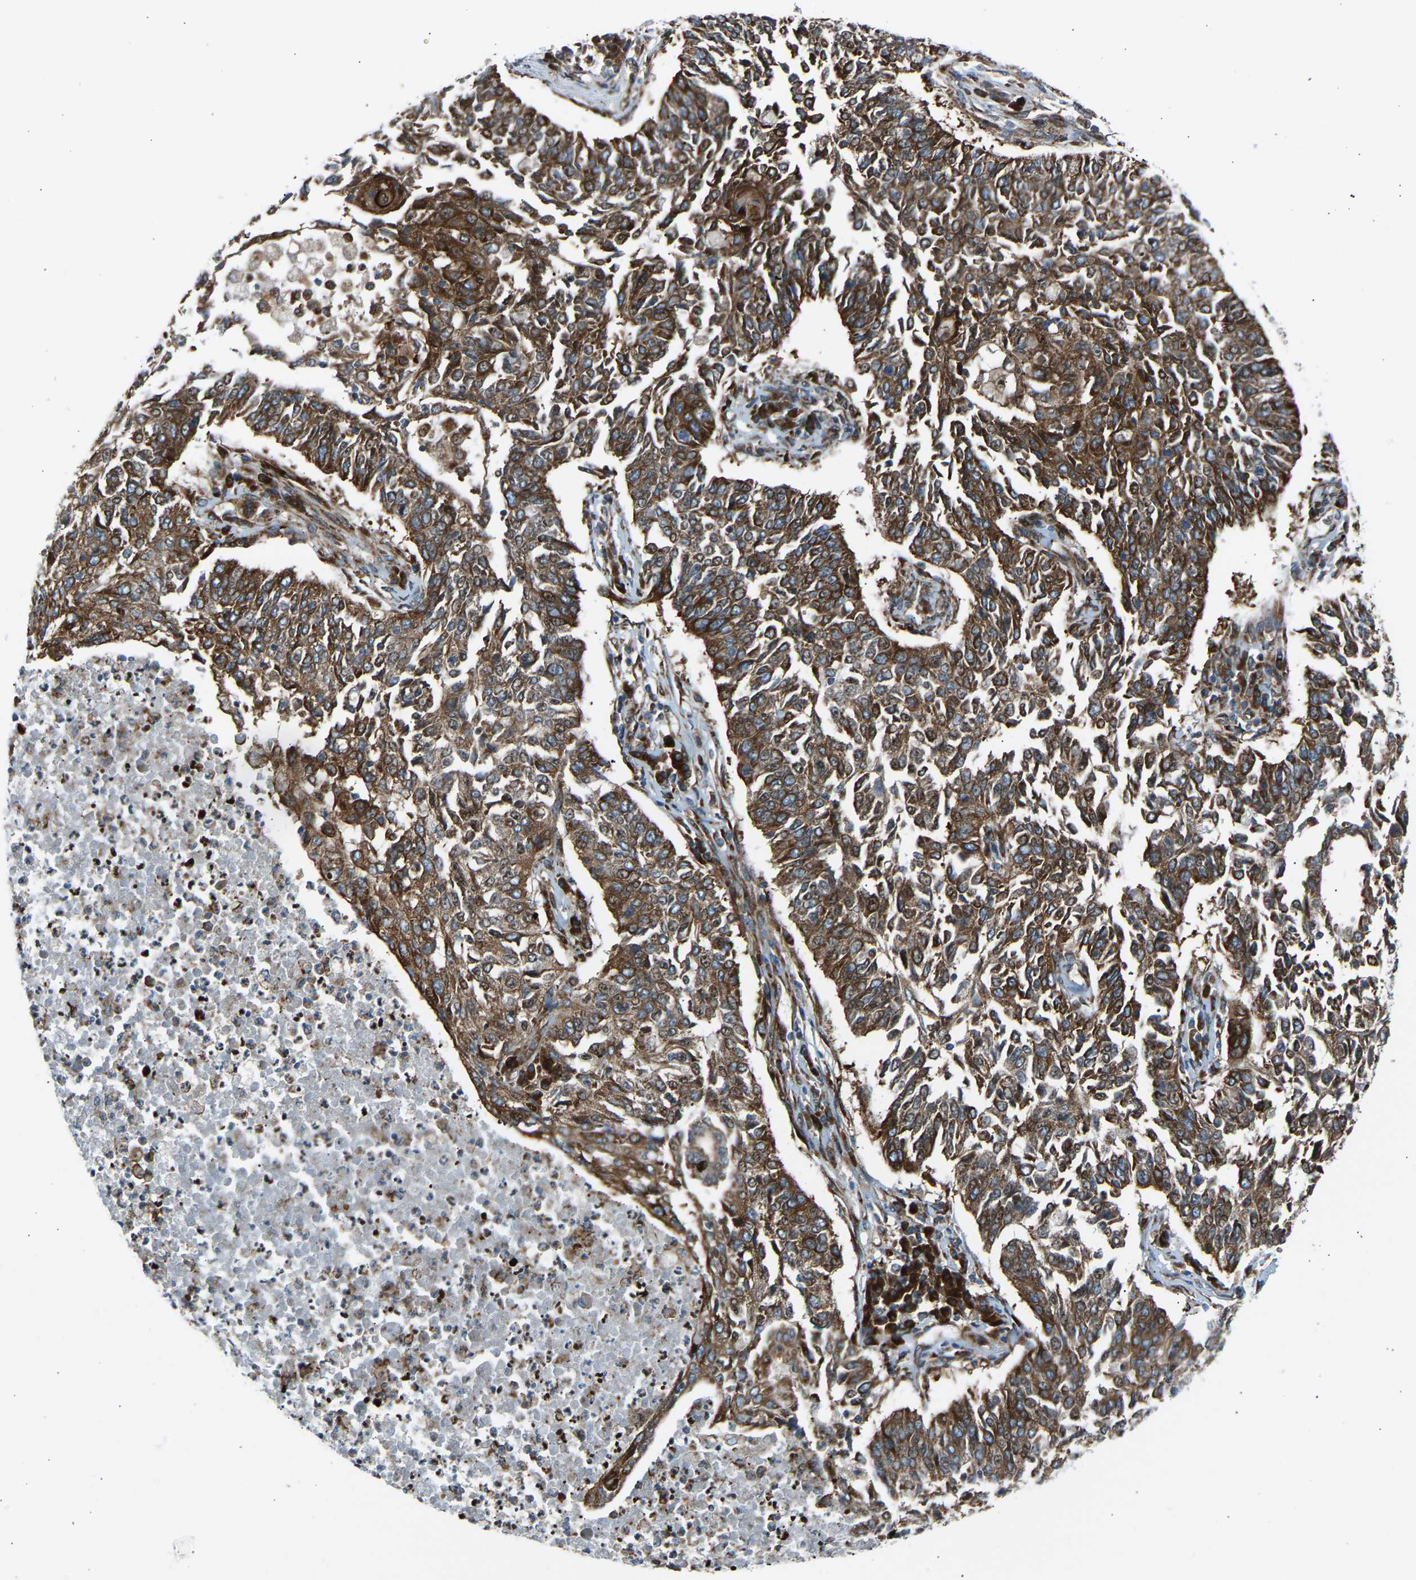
{"staining": {"intensity": "strong", "quantity": ">75%", "location": "cytoplasmic/membranous"}, "tissue": "lung cancer", "cell_type": "Tumor cells", "image_type": "cancer", "snomed": [{"axis": "morphology", "description": "Normal tissue, NOS"}, {"axis": "morphology", "description": "Squamous cell carcinoma, NOS"}, {"axis": "topography", "description": "Cartilage tissue"}, {"axis": "topography", "description": "Bronchus"}, {"axis": "topography", "description": "Lung"}], "caption": "Lung cancer (squamous cell carcinoma) tissue displays strong cytoplasmic/membranous staining in approximately >75% of tumor cells, visualized by immunohistochemistry.", "gene": "VPS41", "patient": {"sex": "female", "age": 49}}